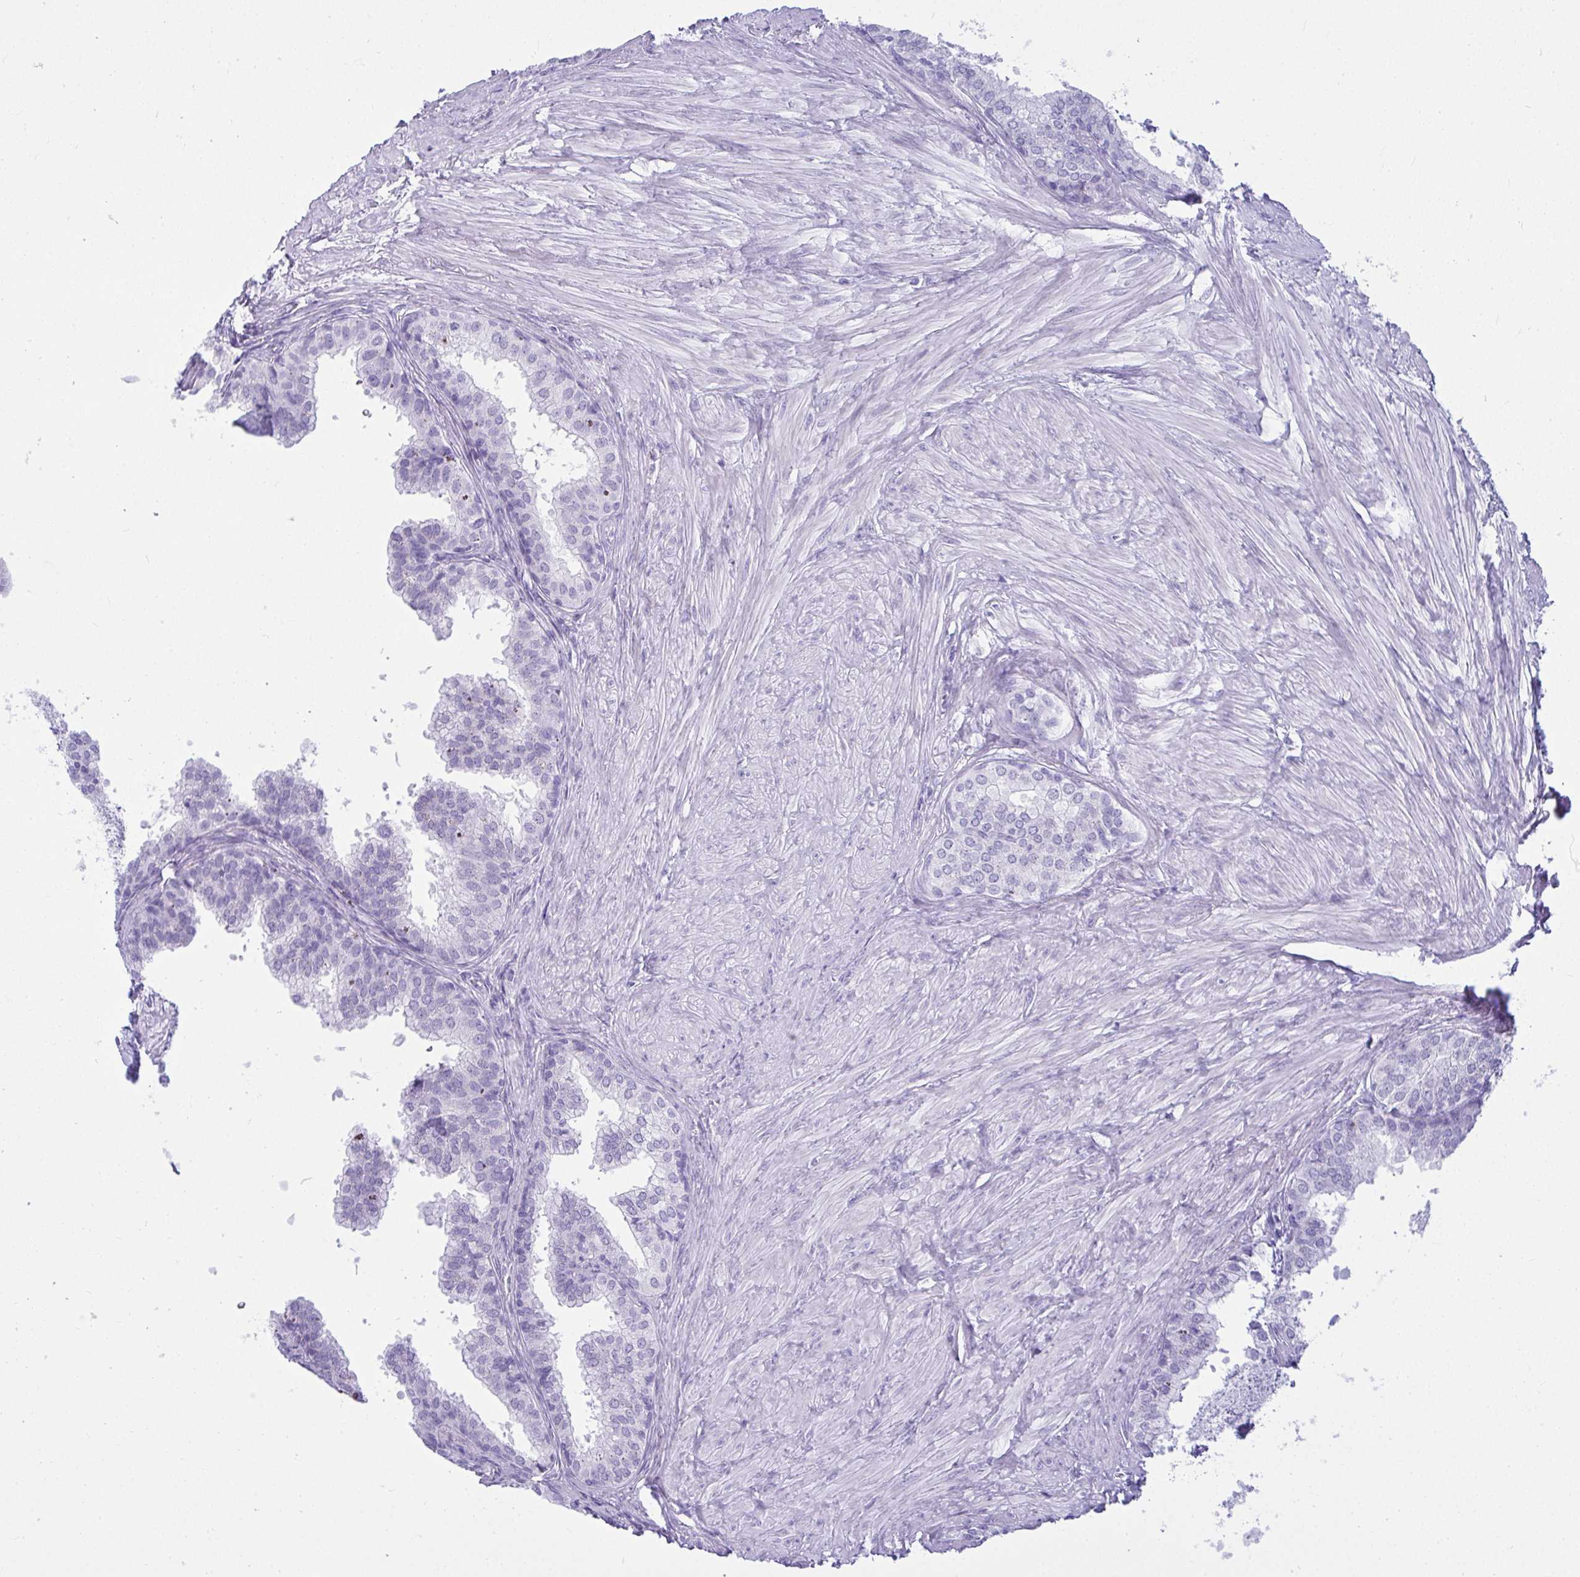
{"staining": {"intensity": "negative", "quantity": "none", "location": "none"}, "tissue": "prostate", "cell_type": "Glandular cells", "image_type": "normal", "snomed": [{"axis": "morphology", "description": "Normal tissue, NOS"}, {"axis": "topography", "description": "Prostate"}, {"axis": "topography", "description": "Peripheral nerve tissue"}], "caption": "A micrograph of human prostate is negative for staining in glandular cells.", "gene": "CLGN", "patient": {"sex": "male", "age": 55}}